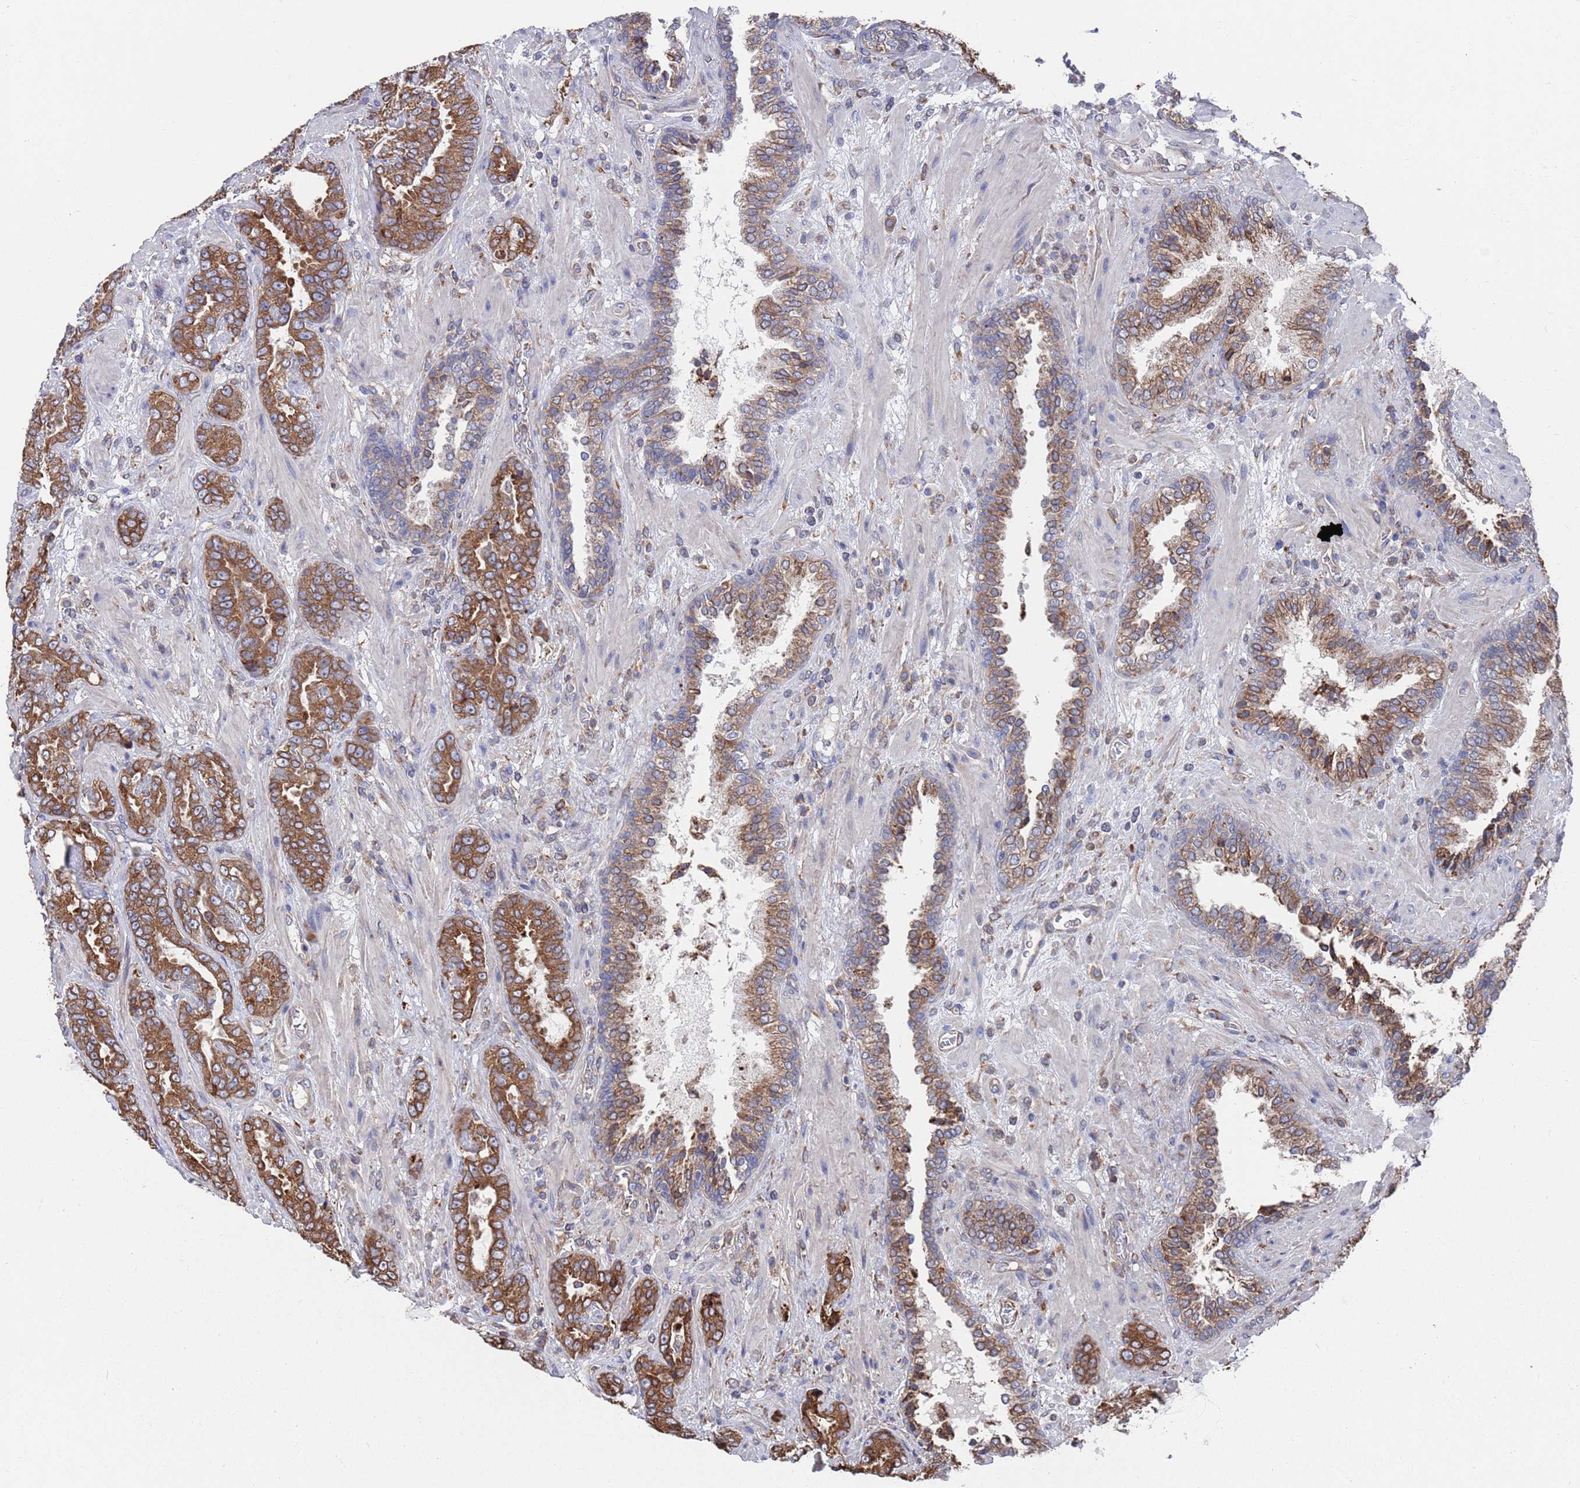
{"staining": {"intensity": "moderate", "quantity": ">75%", "location": "cytoplasmic/membranous"}, "tissue": "prostate cancer", "cell_type": "Tumor cells", "image_type": "cancer", "snomed": [{"axis": "morphology", "description": "Adenocarcinoma, High grade"}, {"axis": "topography", "description": "Prostate"}], "caption": "Adenocarcinoma (high-grade) (prostate) tissue demonstrates moderate cytoplasmic/membranous positivity in approximately >75% of tumor cells", "gene": "GID8", "patient": {"sex": "male", "age": 71}}